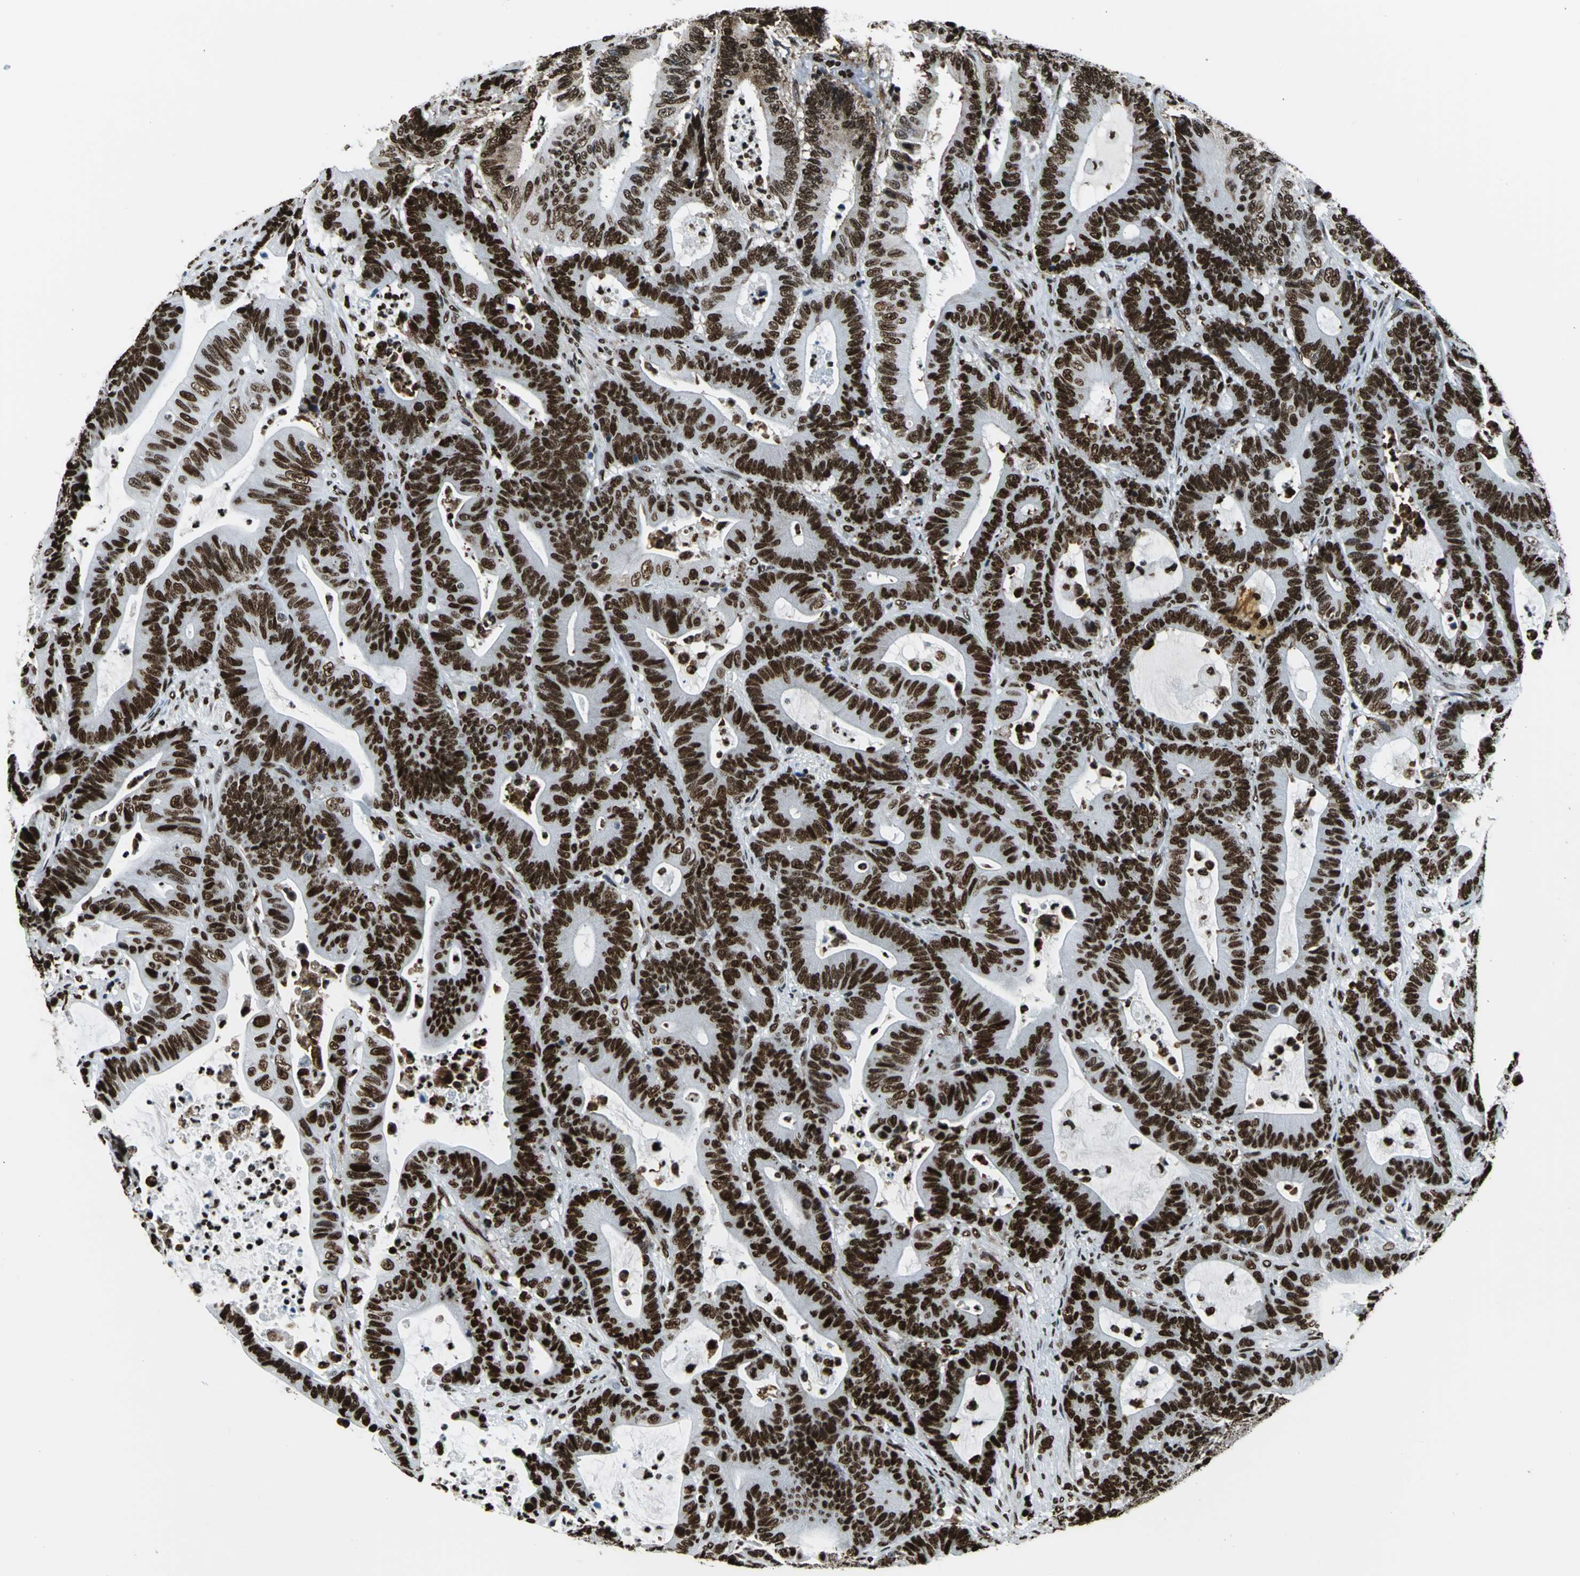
{"staining": {"intensity": "strong", "quantity": ">75%", "location": "nuclear"}, "tissue": "colorectal cancer", "cell_type": "Tumor cells", "image_type": "cancer", "snomed": [{"axis": "morphology", "description": "Adenocarcinoma, NOS"}, {"axis": "topography", "description": "Colon"}], "caption": "Approximately >75% of tumor cells in adenocarcinoma (colorectal) show strong nuclear protein staining as visualized by brown immunohistochemical staining.", "gene": "APEX1", "patient": {"sex": "female", "age": 84}}